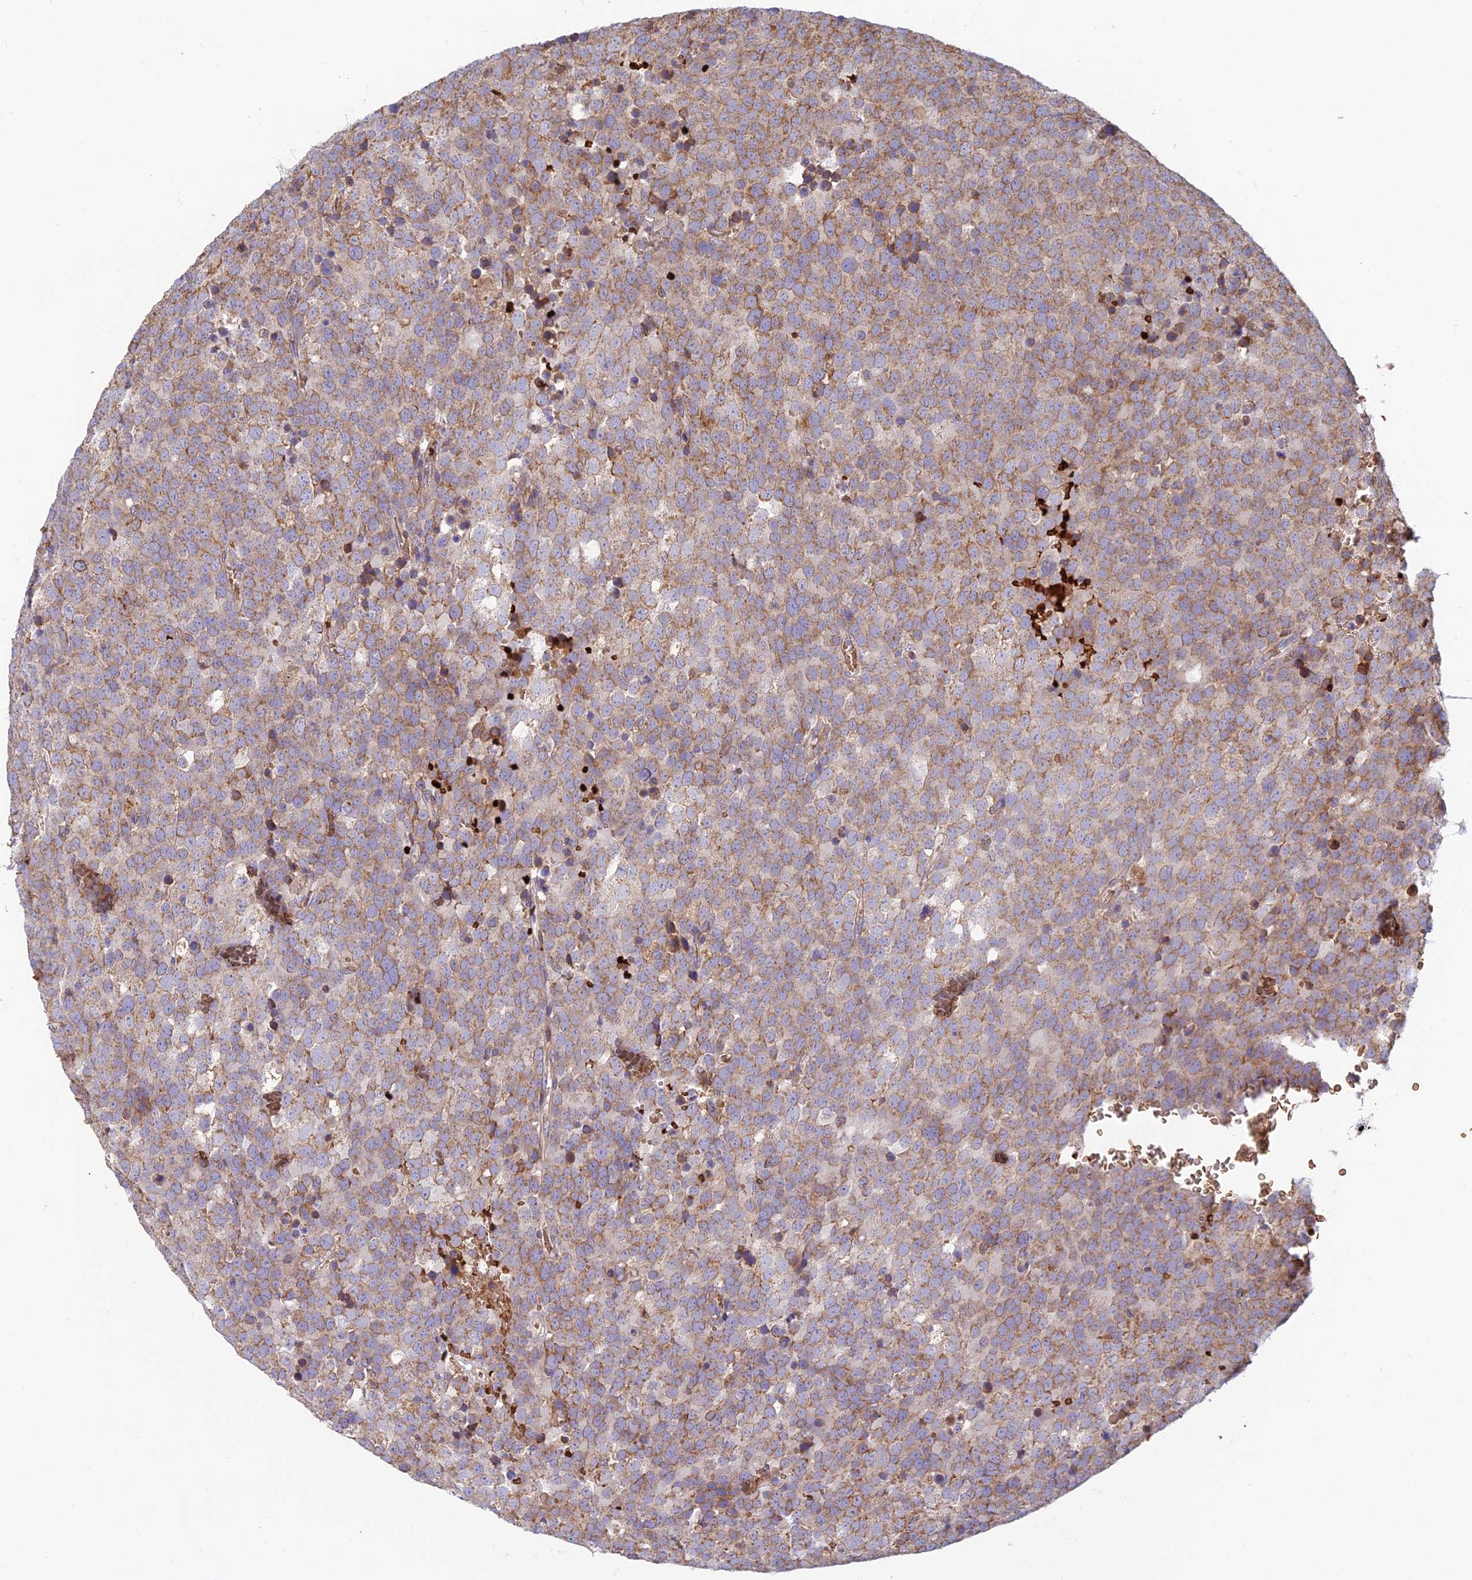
{"staining": {"intensity": "moderate", "quantity": ">75%", "location": "cytoplasmic/membranous"}, "tissue": "testis cancer", "cell_type": "Tumor cells", "image_type": "cancer", "snomed": [{"axis": "morphology", "description": "Seminoma, NOS"}, {"axis": "topography", "description": "Testis"}], "caption": "This image demonstrates seminoma (testis) stained with IHC to label a protein in brown. The cytoplasmic/membranous of tumor cells show moderate positivity for the protein. Nuclei are counter-stained blue.", "gene": "UFSP2", "patient": {"sex": "male", "age": 71}}